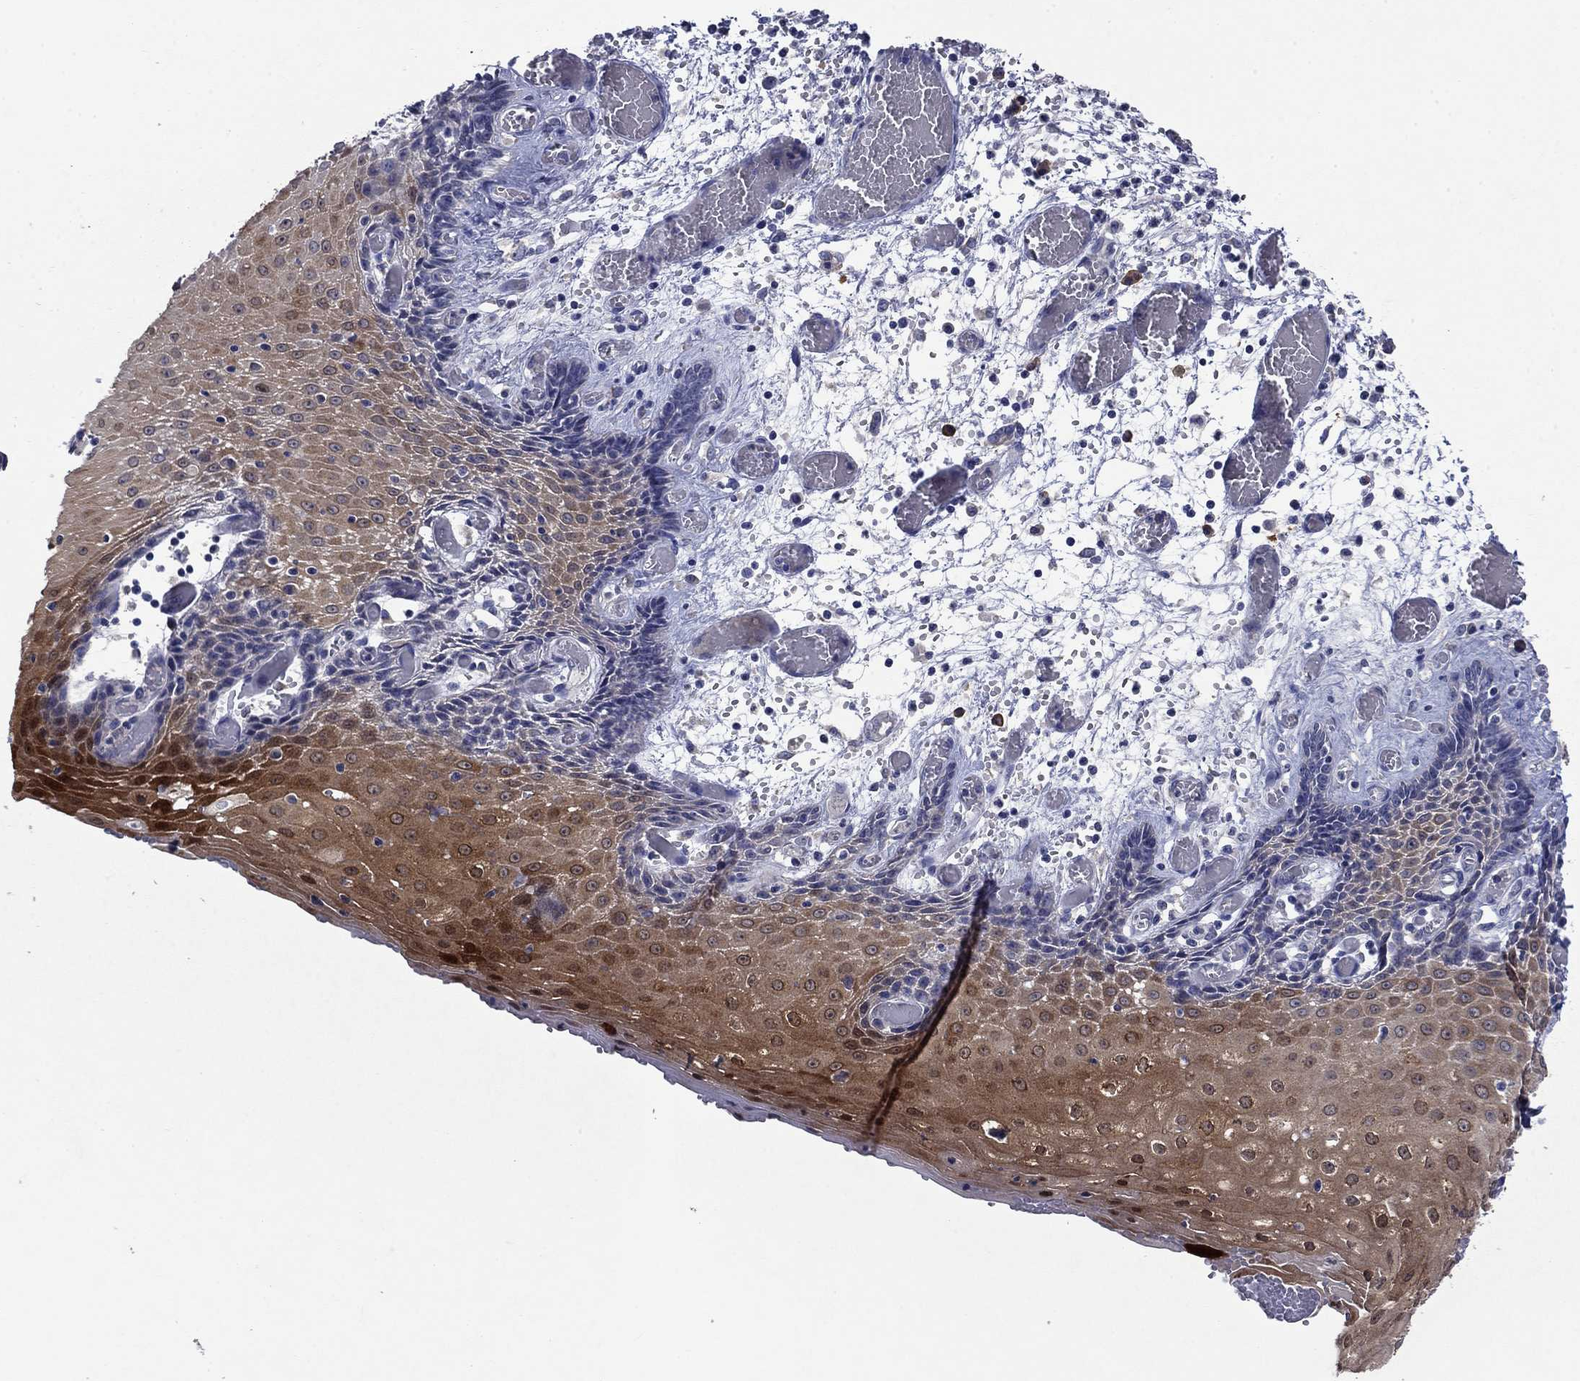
{"staining": {"intensity": "strong", "quantity": ">75%", "location": "cytoplasmic/membranous"}, "tissue": "esophagus", "cell_type": "Squamous epithelial cells", "image_type": "normal", "snomed": [{"axis": "morphology", "description": "Normal tissue, NOS"}, {"axis": "topography", "description": "Esophagus"}], "caption": "Protein staining of benign esophagus displays strong cytoplasmic/membranous positivity in approximately >75% of squamous epithelial cells. (IHC, brightfield microscopy, high magnification).", "gene": "SULT2B1", "patient": {"sex": "male", "age": 58}}